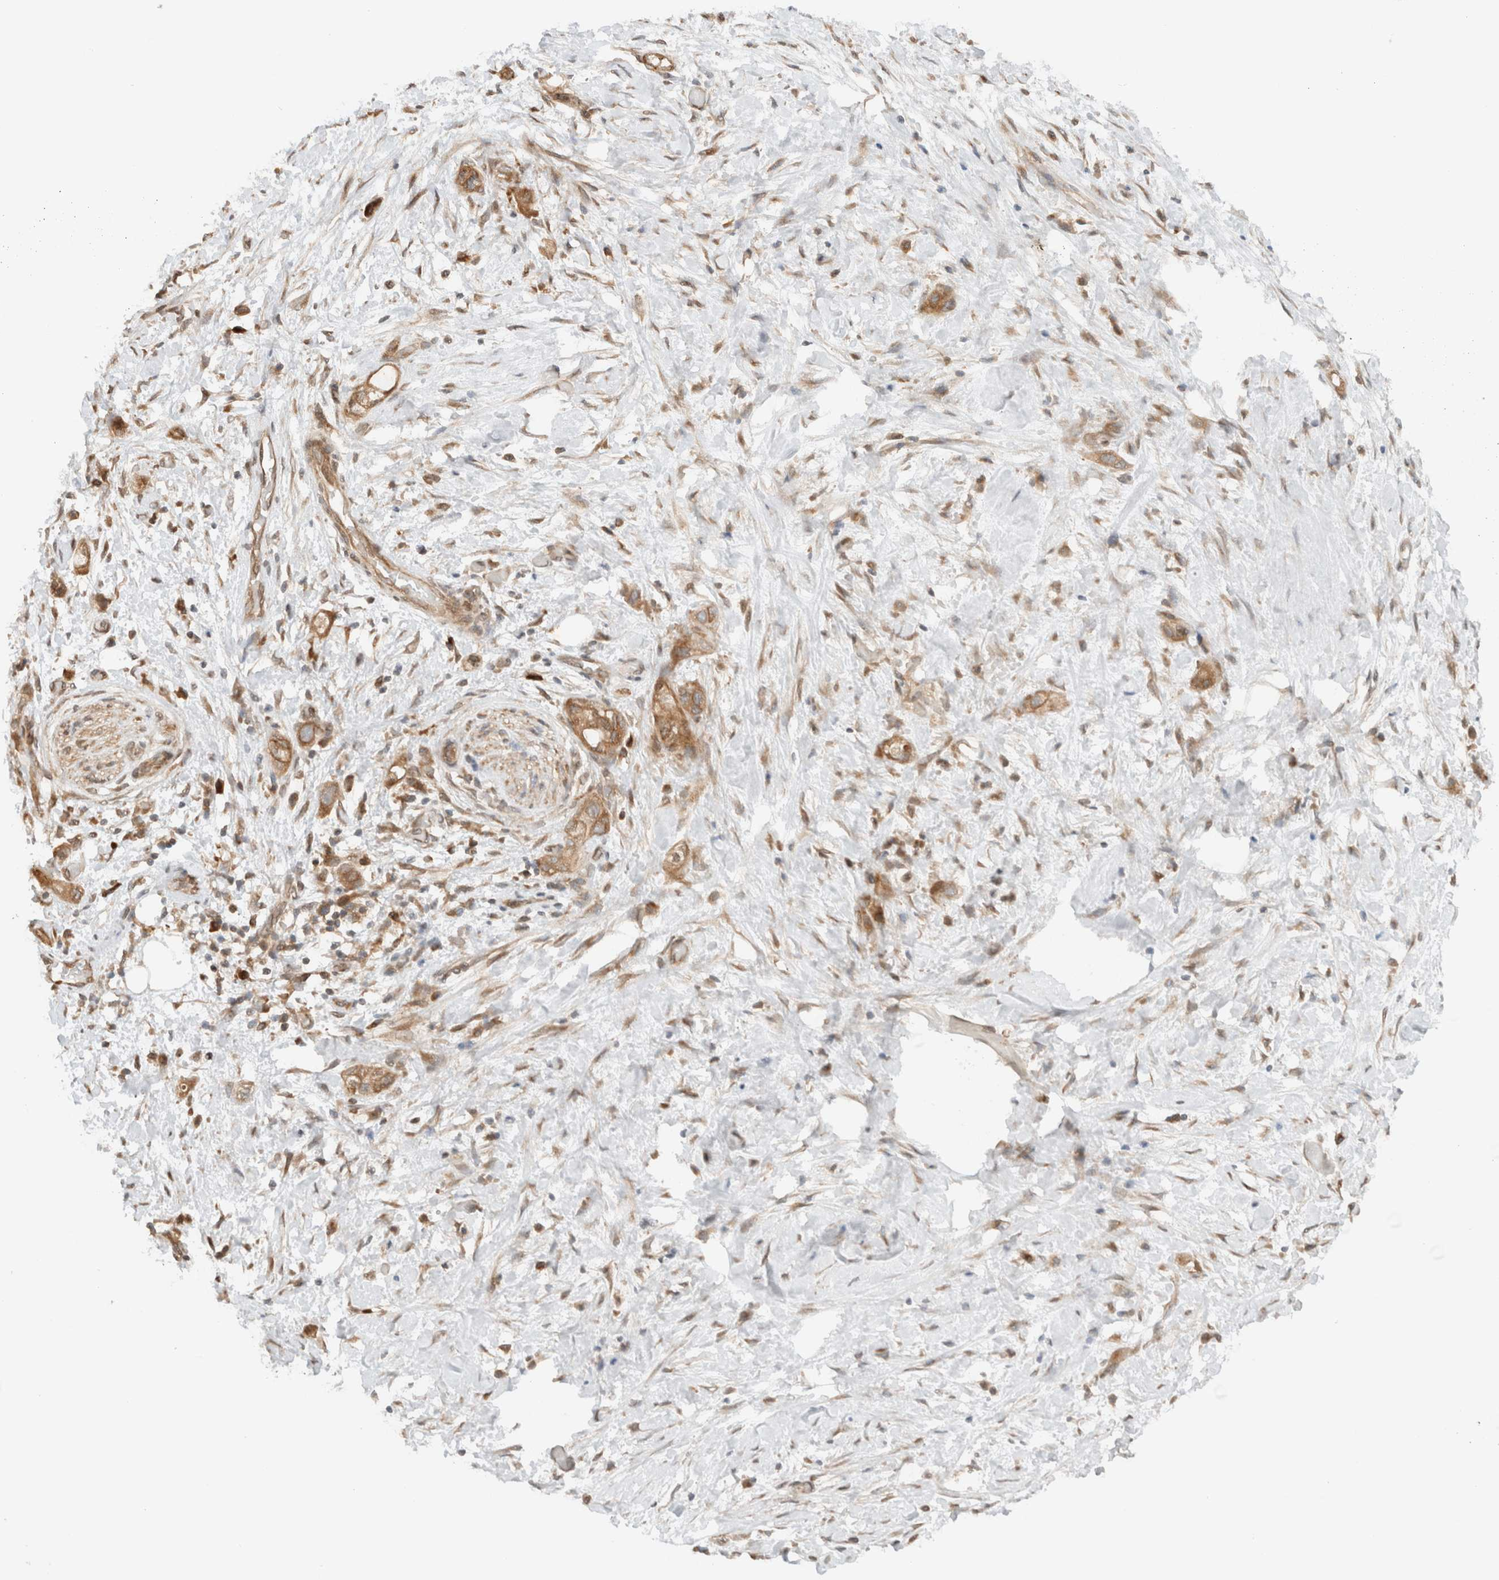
{"staining": {"intensity": "moderate", "quantity": ">75%", "location": "cytoplasmic/membranous"}, "tissue": "stomach cancer", "cell_type": "Tumor cells", "image_type": "cancer", "snomed": [{"axis": "morphology", "description": "Adenocarcinoma, NOS"}, {"axis": "topography", "description": "Stomach"}, {"axis": "topography", "description": "Stomach, lower"}], "caption": "This is an image of immunohistochemistry staining of stomach adenocarcinoma, which shows moderate staining in the cytoplasmic/membranous of tumor cells.", "gene": "ARFGEF2", "patient": {"sex": "female", "age": 48}}